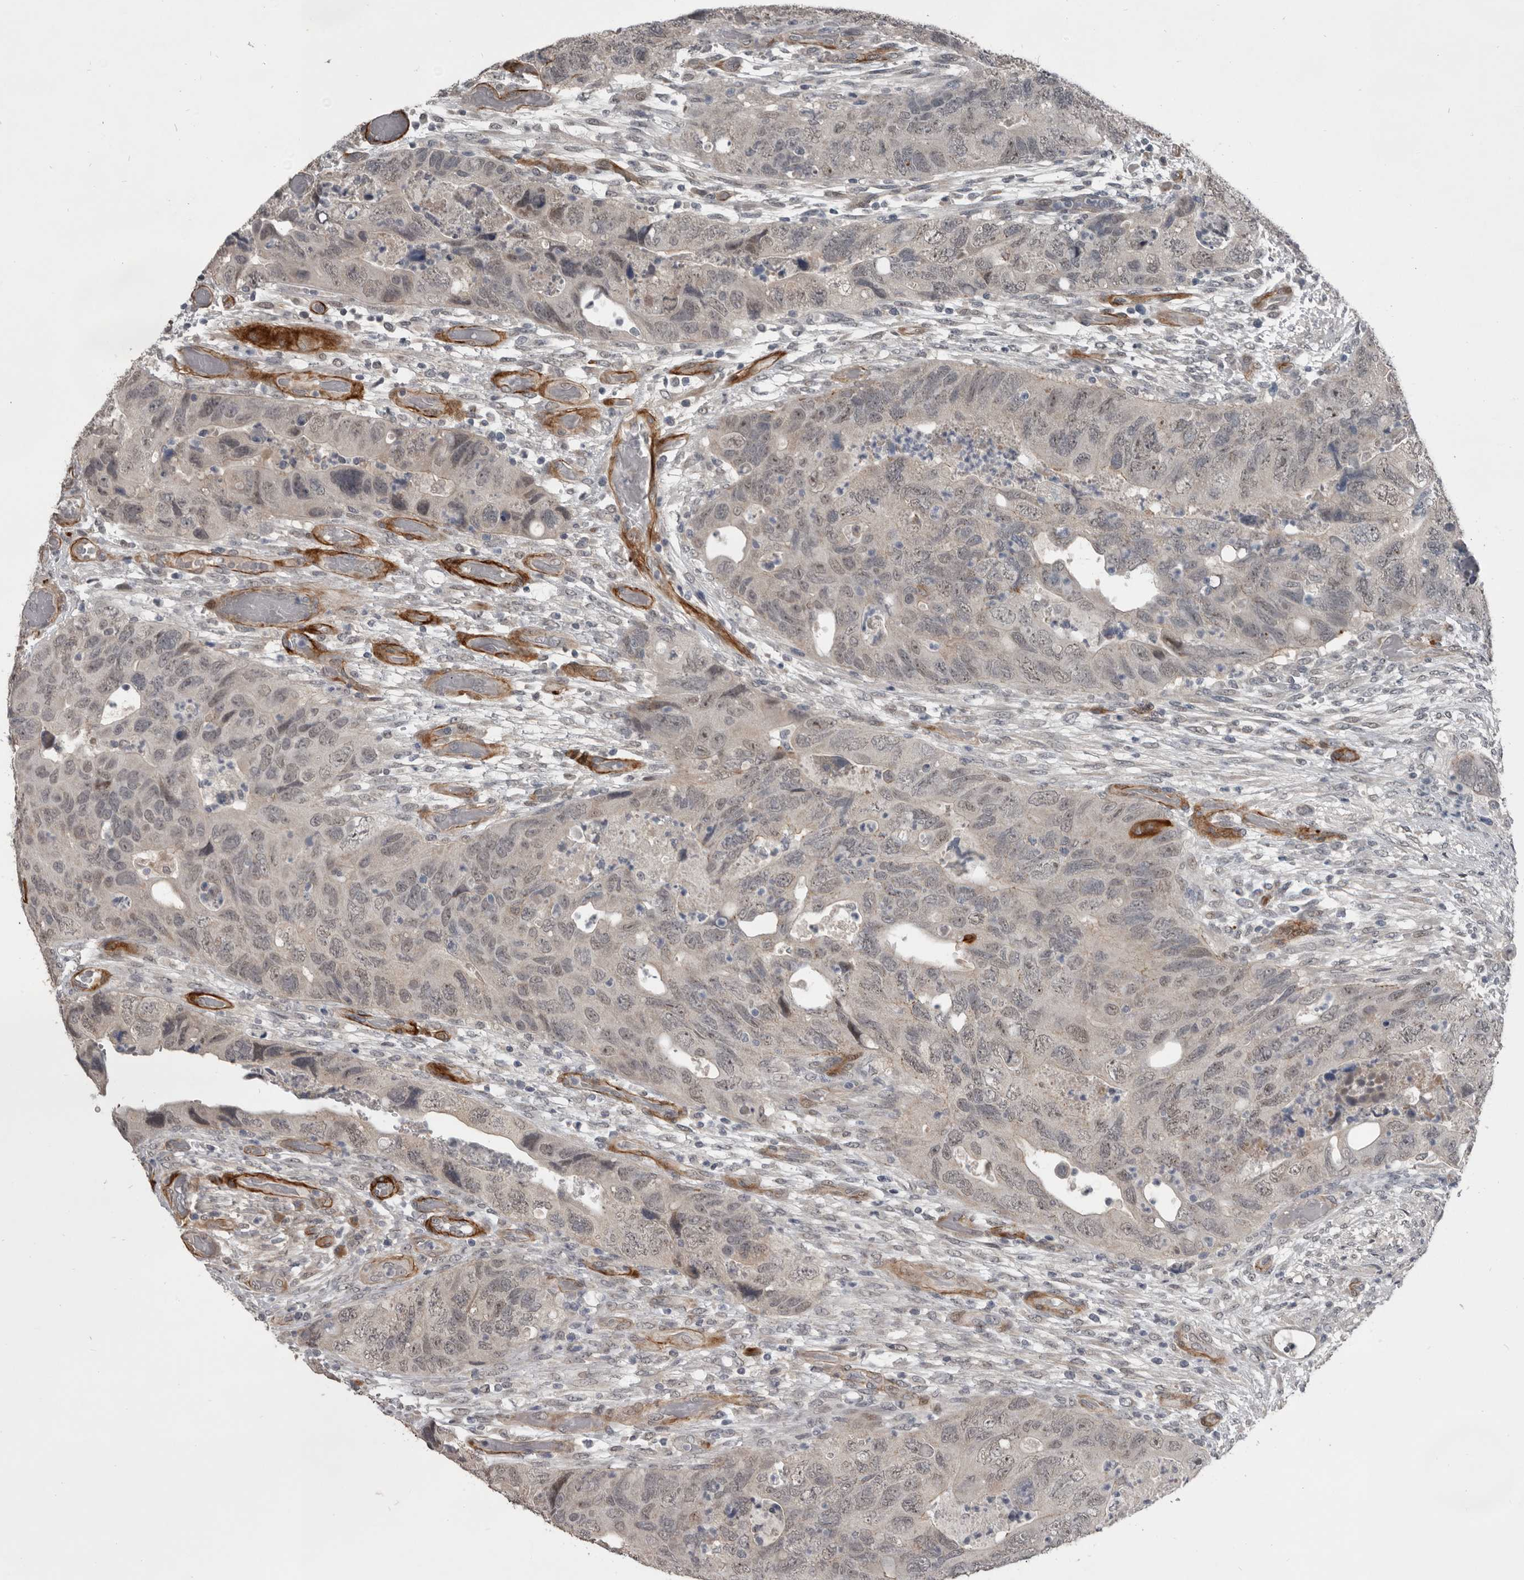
{"staining": {"intensity": "weak", "quantity": "25%-75%", "location": "nuclear"}, "tissue": "colorectal cancer", "cell_type": "Tumor cells", "image_type": "cancer", "snomed": [{"axis": "morphology", "description": "Adenocarcinoma, NOS"}, {"axis": "topography", "description": "Rectum"}], "caption": "Immunohistochemistry (IHC) staining of colorectal cancer, which reveals low levels of weak nuclear expression in about 25%-75% of tumor cells indicating weak nuclear protein positivity. The staining was performed using DAB (brown) for protein detection and nuclei were counterstained in hematoxylin (blue).", "gene": "C1orf216", "patient": {"sex": "male", "age": 63}}